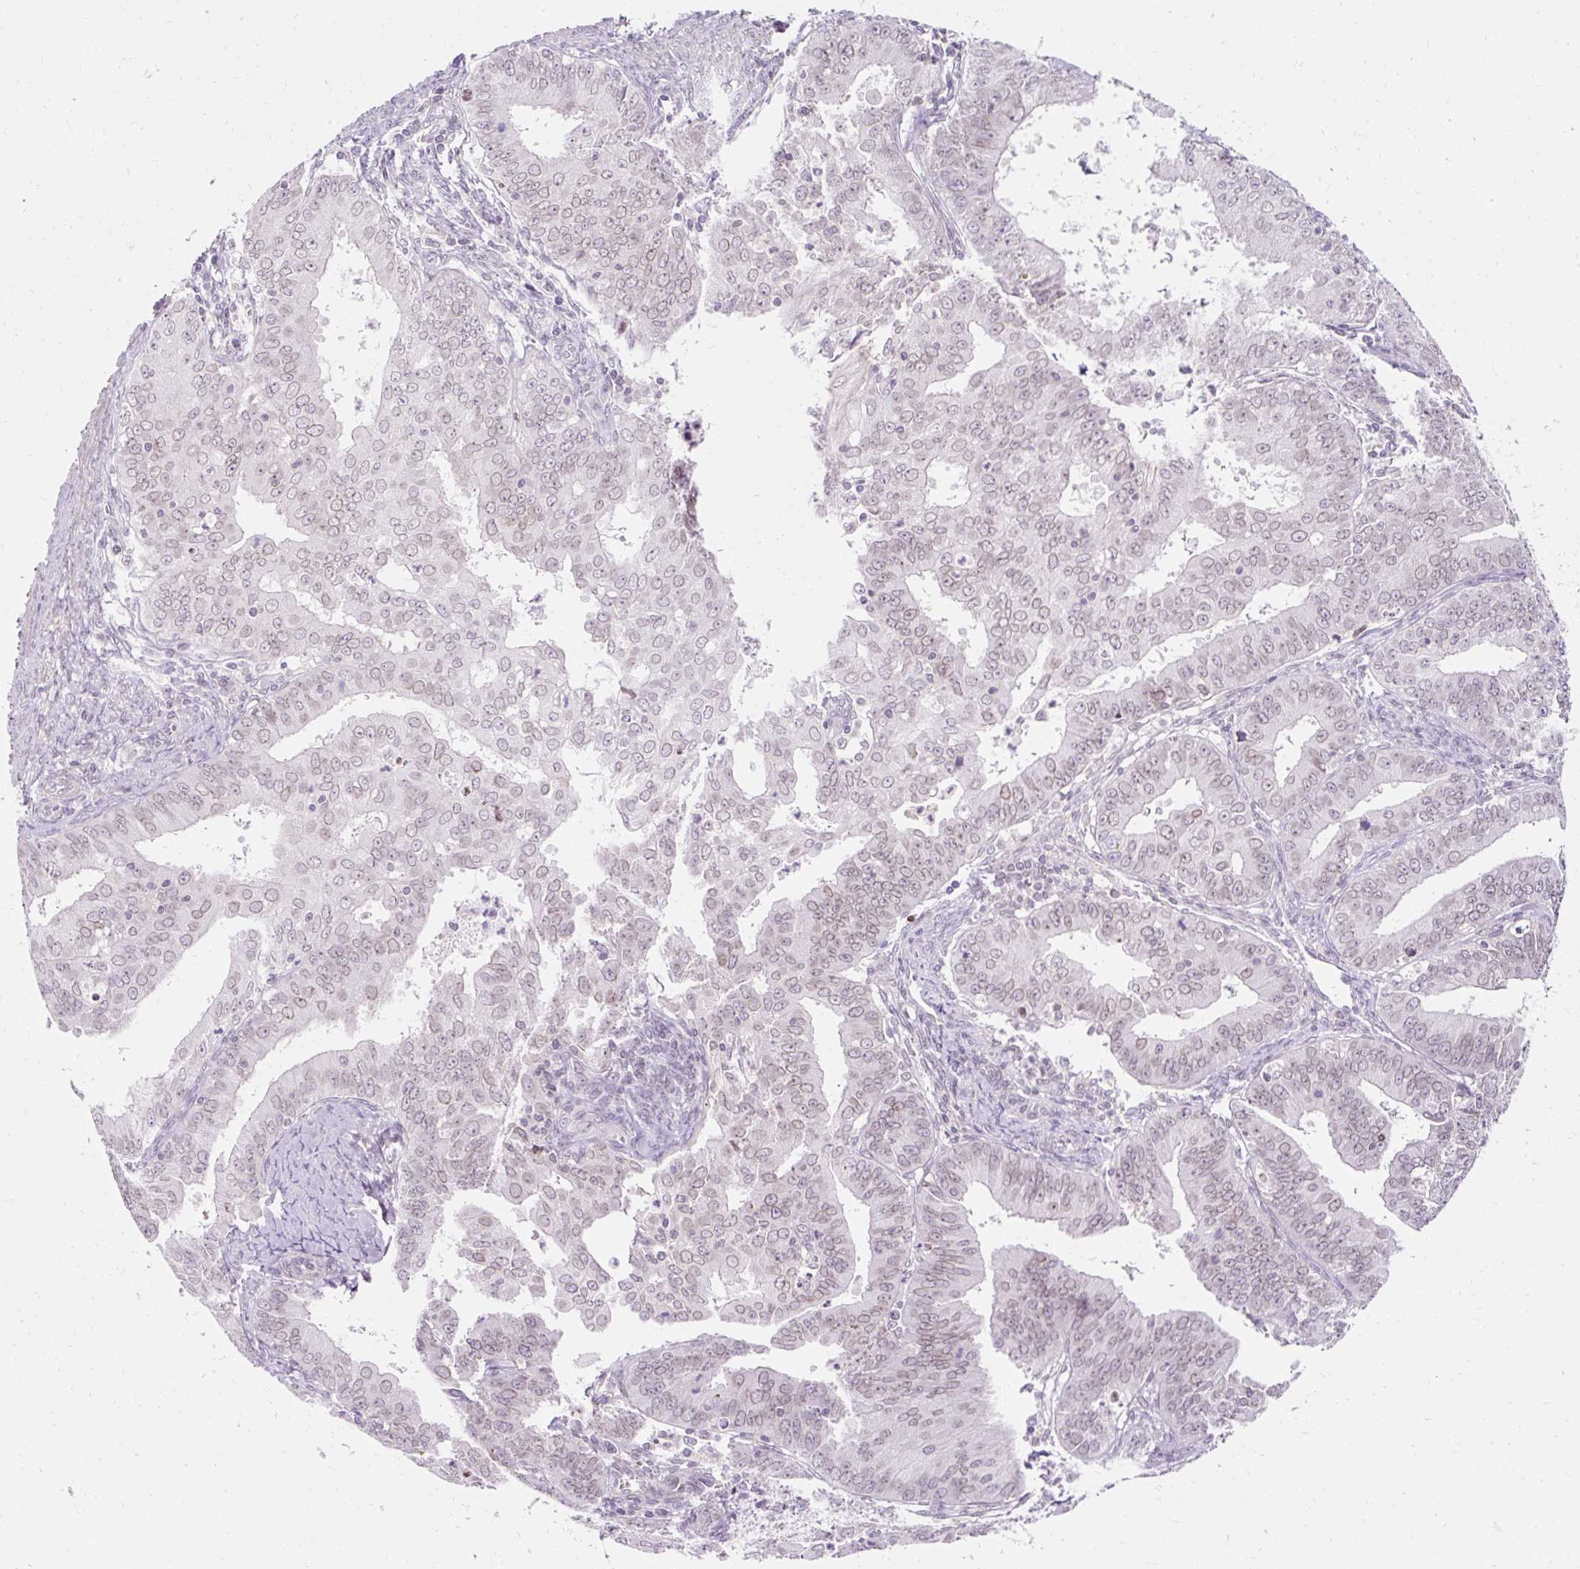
{"staining": {"intensity": "weak", "quantity": ">75%", "location": "cytoplasmic/membranous,nuclear"}, "tissue": "endometrial cancer", "cell_type": "Tumor cells", "image_type": "cancer", "snomed": [{"axis": "morphology", "description": "Adenocarcinoma, NOS"}, {"axis": "topography", "description": "Endometrium"}], "caption": "Human endometrial cancer stained with a brown dye reveals weak cytoplasmic/membranous and nuclear positive staining in approximately >75% of tumor cells.", "gene": "ZNF610", "patient": {"sex": "female", "age": 73}}